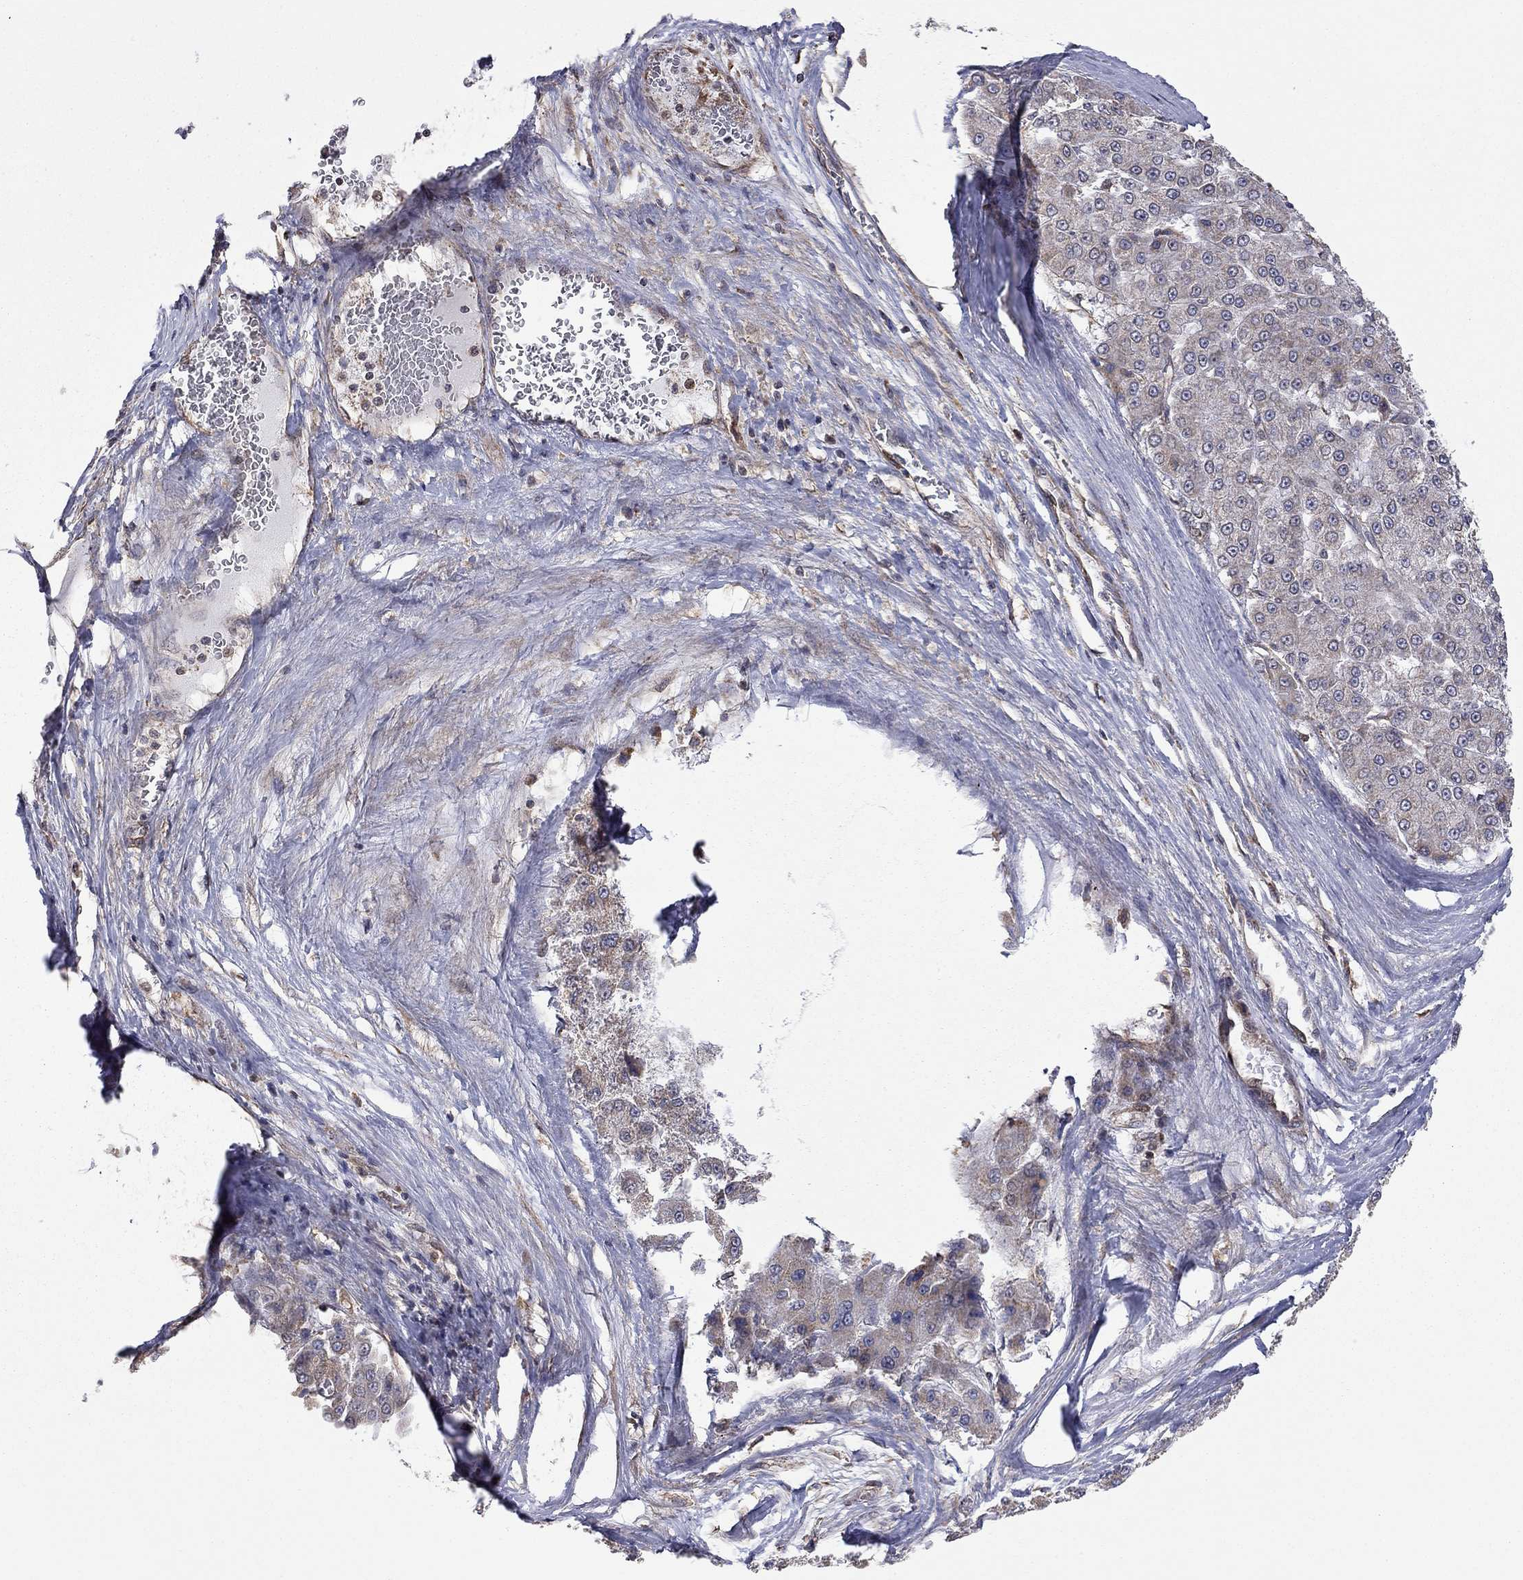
{"staining": {"intensity": "weak", "quantity": "25%-75%", "location": "cytoplasmic/membranous"}, "tissue": "liver cancer", "cell_type": "Tumor cells", "image_type": "cancer", "snomed": [{"axis": "morphology", "description": "Carcinoma, Hepatocellular, NOS"}, {"axis": "topography", "description": "Liver"}], "caption": "IHC (DAB (3,3'-diaminobenzidine)) staining of liver cancer (hepatocellular carcinoma) exhibits weak cytoplasmic/membranous protein positivity in approximately 25%-75% of tumor cells.", "gene": "TDP1", "patient": {"sex": "male", "age": 70}}